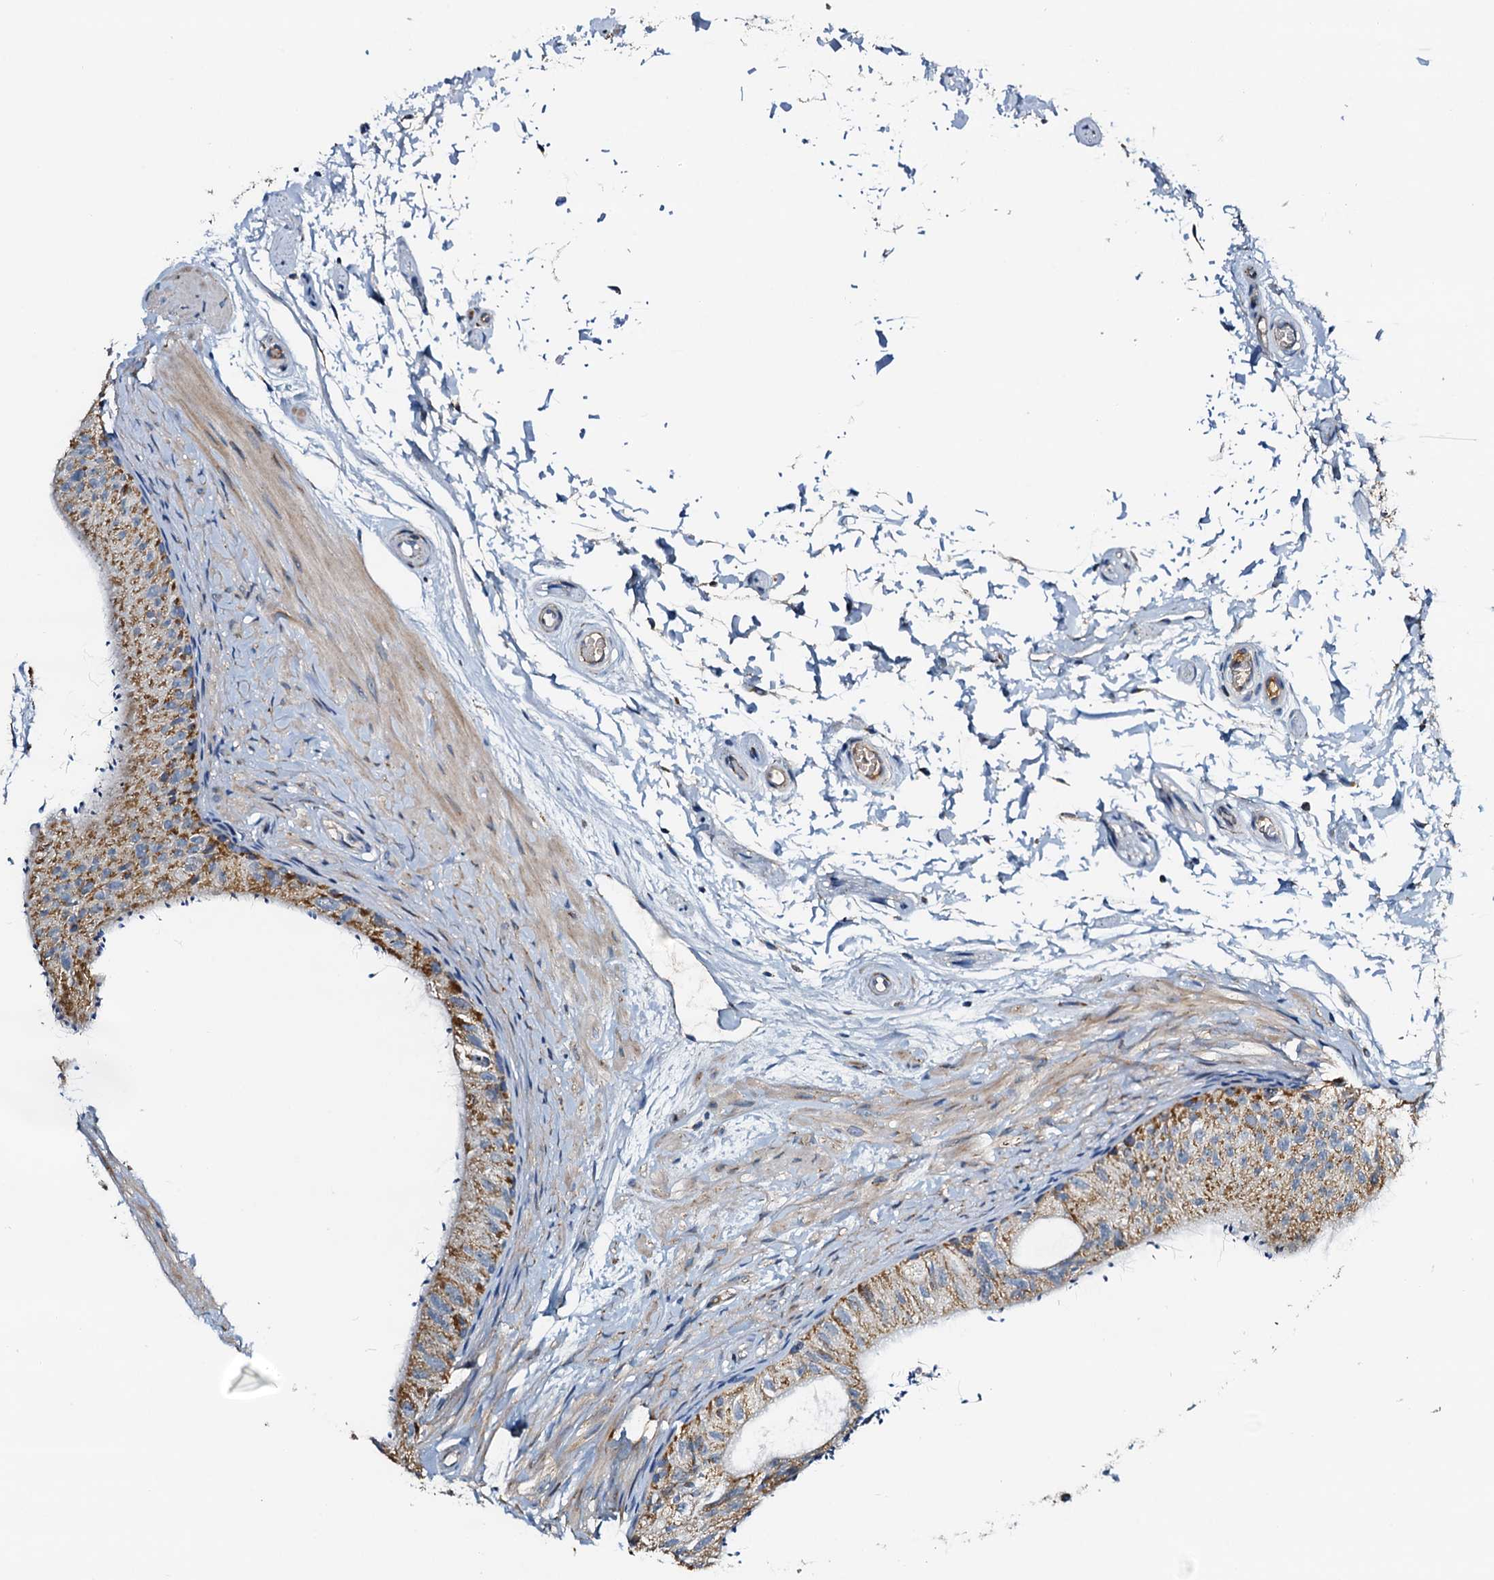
{"staining": {"intensity": "moderate", "quantity": "25%-75%", "location": "cytoplasmic/membranous"}, "tissue": "epididymis", "cell_type": "Glandular cells", "image_type": "normal", "snomed": [{"axis": "morphology", "description": "Normal tissue, NOS"}, {"axis": "topography", "description": "Epididymis"}], "caption": "Benign epididymis exhibits moderate cytoplasmic/membranous positivity in approximately 25%-75% of glandular cells.", "gene": "POC1A", "patient": {"sex": "male", "age": 50}}